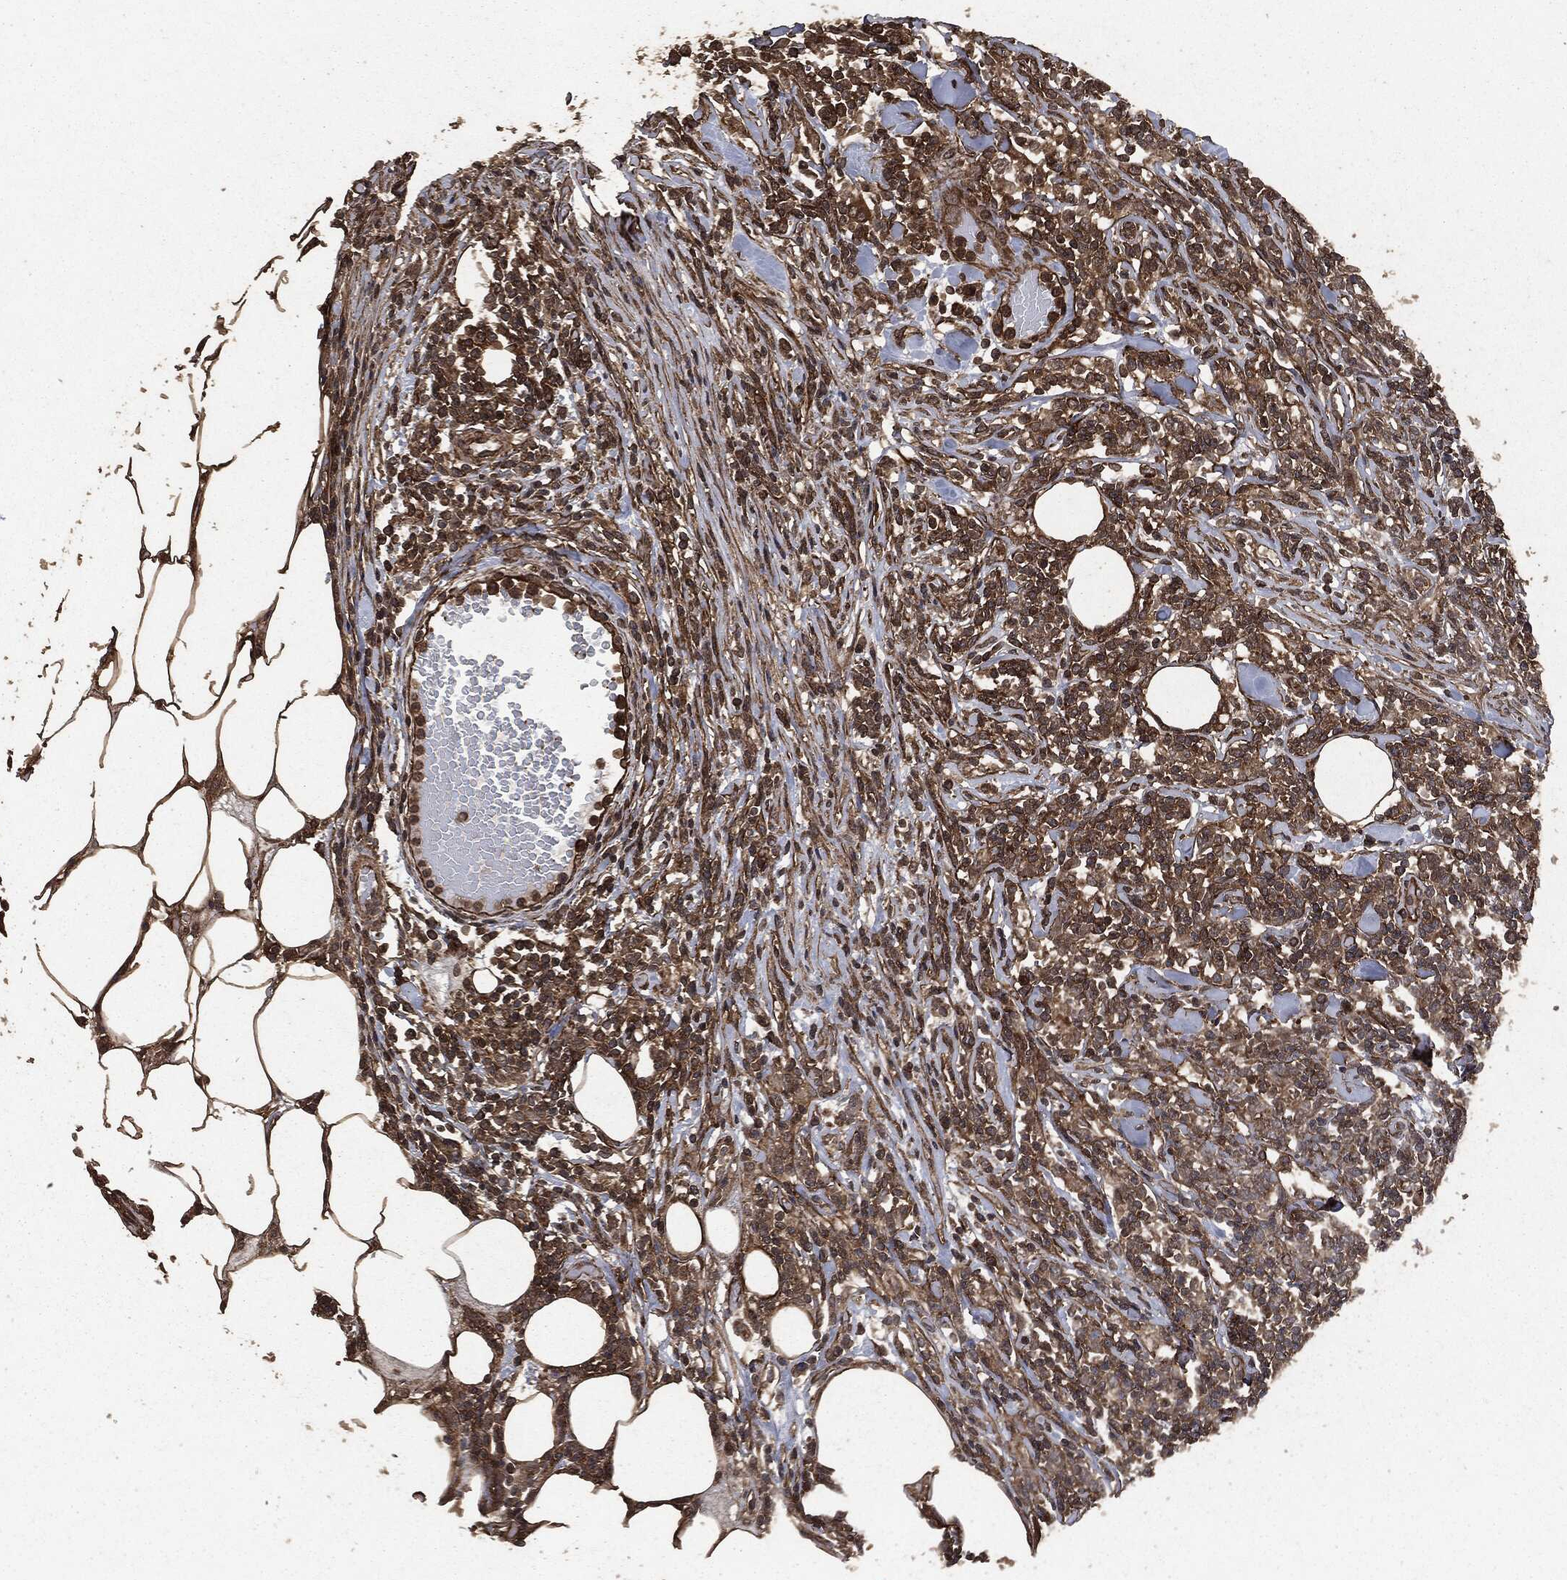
{"staining": {"intensity": "strong", "quantity": "25%-75%", "location": "cytoplasmic/membranous"}, "tissue": "lymphoma", "cell_type": "Tumor cells", "image_type": "cancer", "snomed": [{"axis": "morphology", "description": "Malignant lymphoma, non-Hodgkin's type, High grade"}, {"axis": "topography", "description": "Lymph node"}], "caption": "This micrograph exhibits lymphoma stained with IHC to label a protein in brown. The cytoplasmic/membranous of tumor cells show strong positivity for the protein. Nuclei are counter-stained blue.", "gene": "HRAS", "patient": {"sex": "female", "age": 84}}